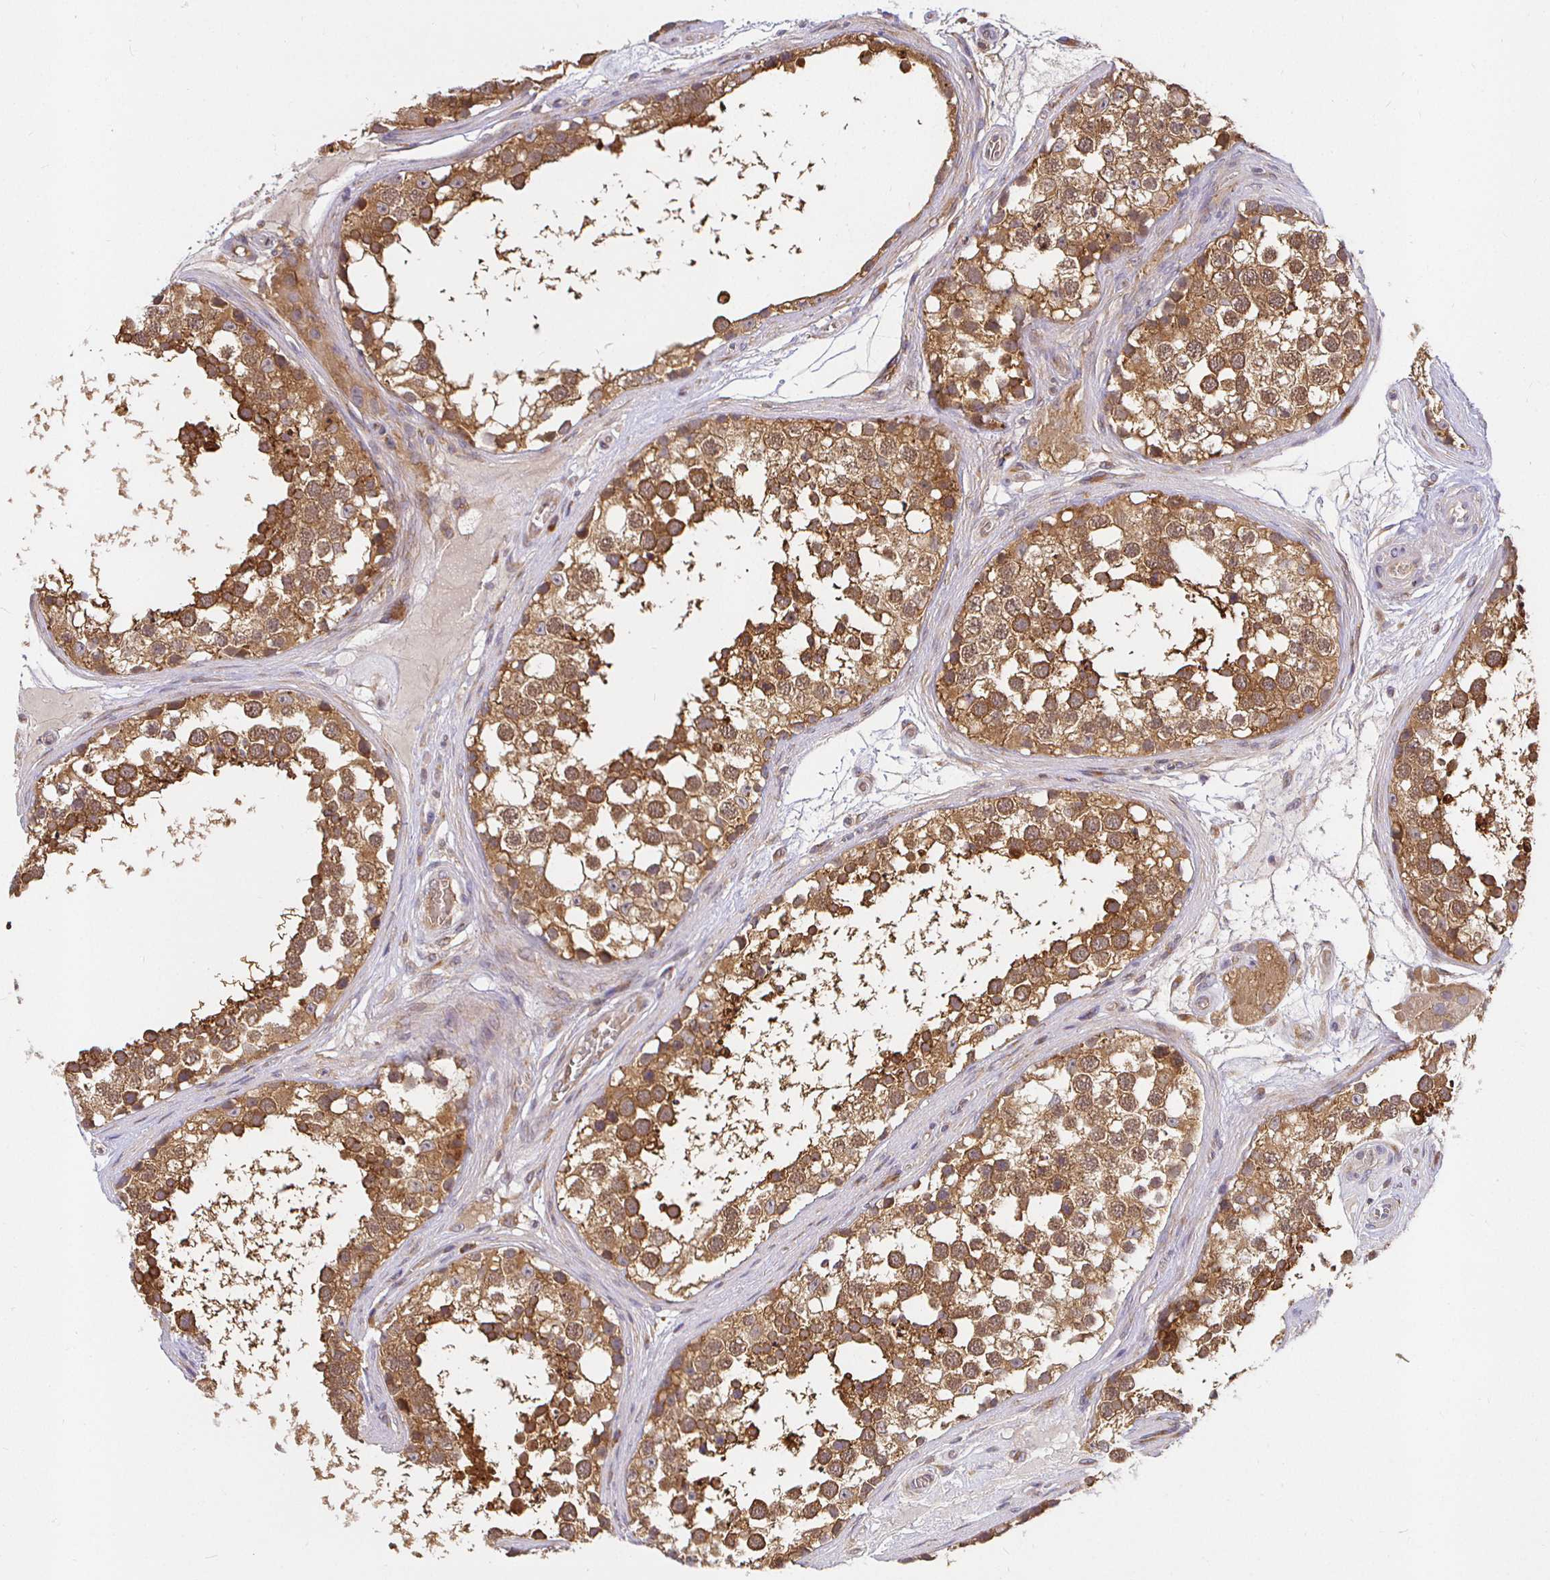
{"staining": {"intensity": "moderate", "quantity": ">75%", "location": "cytoplasmic/membranous"}, "tissue": "testis", "cell_type": "Cells in seminiferous ducts", "image_type": "normal", "snomed": [{"axis": "morphology", "description": "Normal tissue, NOS"}, {"axis": "morphology", "description": "Seminoma, NOS"}, {"axis": "topography", "description": "Testis"}], "caption": "Immunohistochemical staining of unremarkable human testis displays >75% levels of moderate cytoplasmic/membranous protein expression in approximately >75% of cells in seminiferous ducts. The protein of interest is stained brown, and the nuclei are stained in blue (DAB (3,3'-diaminobenzidine) IHC with brightfield microscopy, high magnification).", "gene": "IRAK1", "patient": {"sex": "male", "age": 65}}